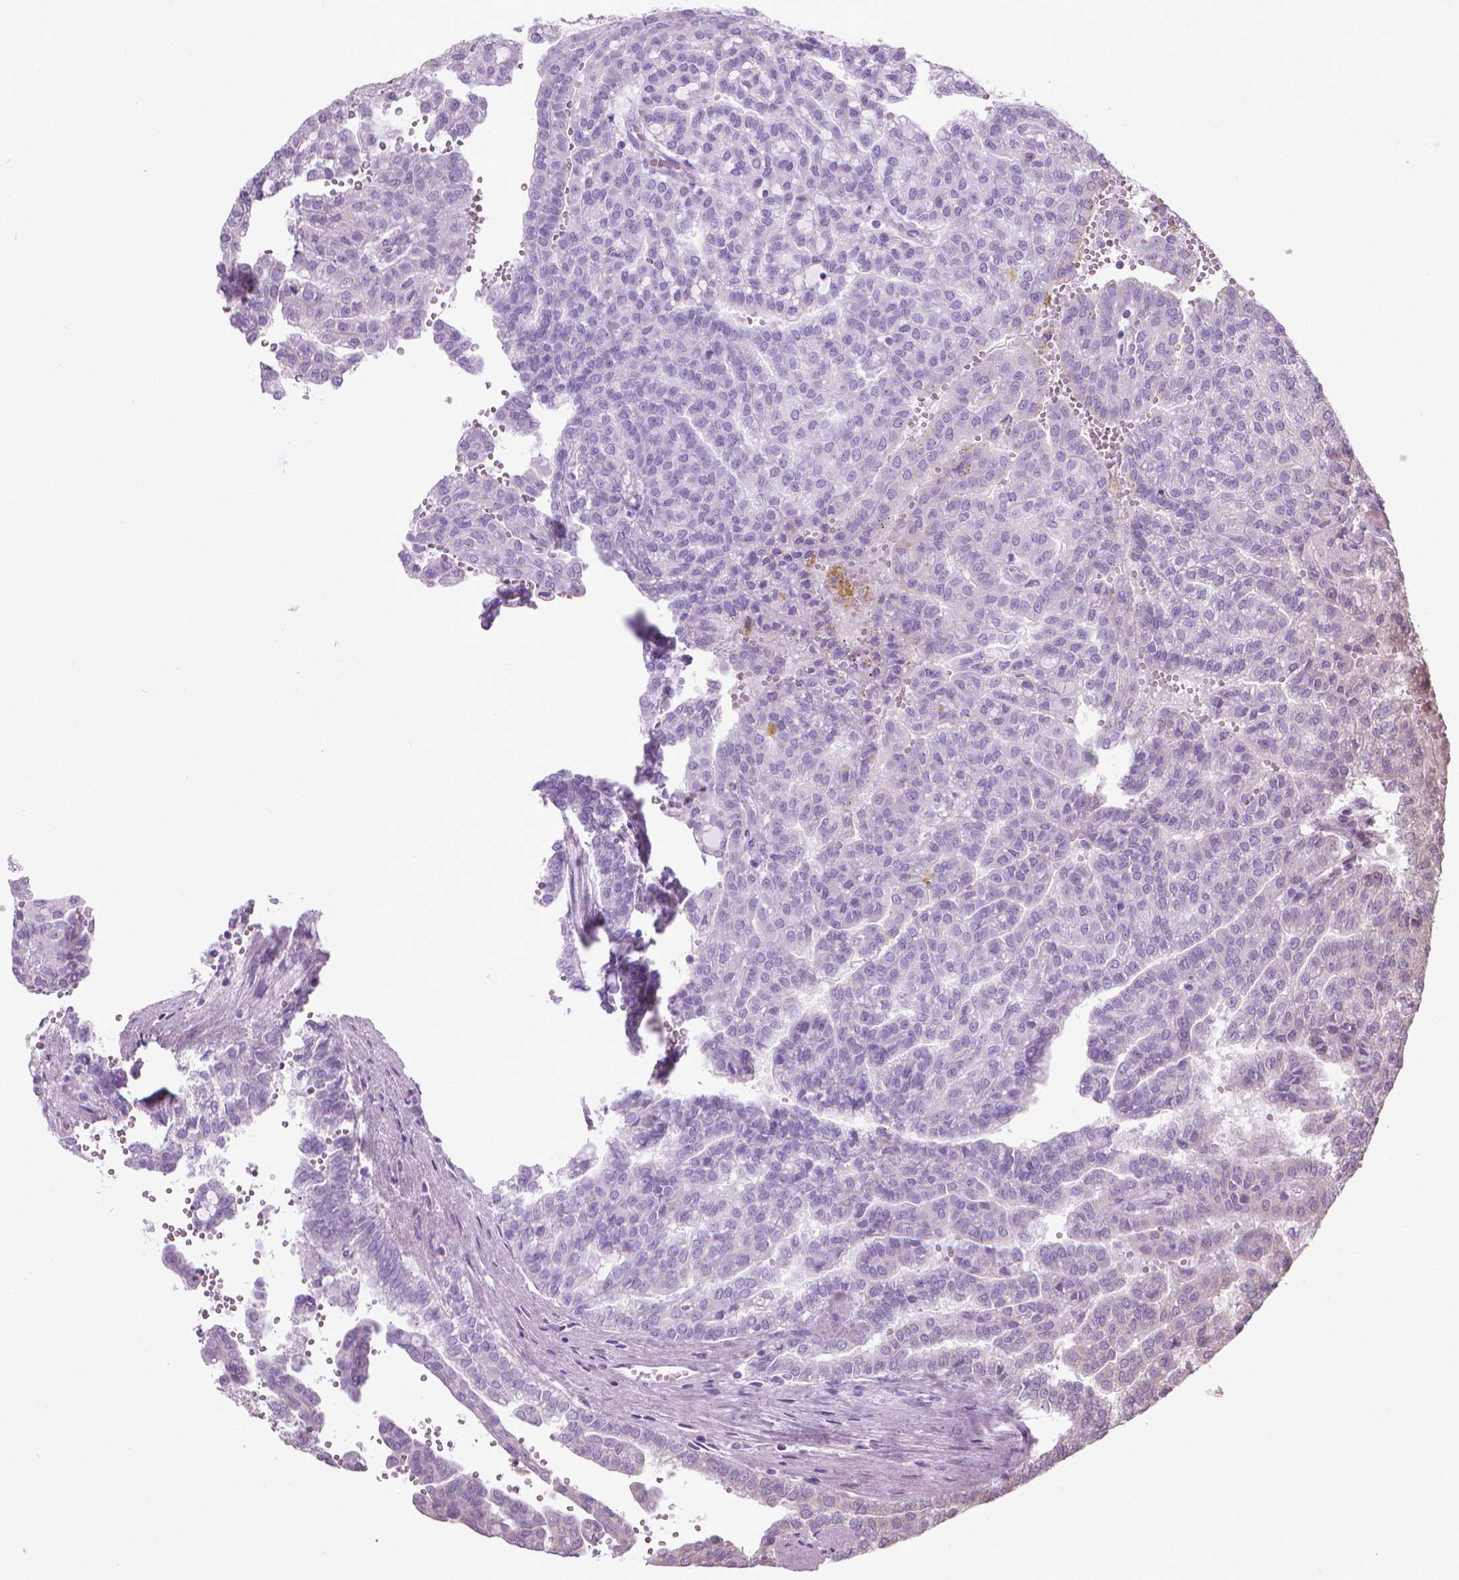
{"staining": {"intensity": "weak", "quantity": "<25%", "location": "cytoplasmic/membranous"}, "tissue": "renal cancer", "cell_type": "Tumor cells", "image_type": "cancer", "snomed": [{"axis": "morphology", "description": "Adenocarcinoma, NOS"}, {"axis": "topography", "description": "Kidney"}], "caption": "There is no significant staining in tumor cells of adenocarcinoma (renal).", "gene": "GAS1", "patient": {"sex": "male", "age": 63}}